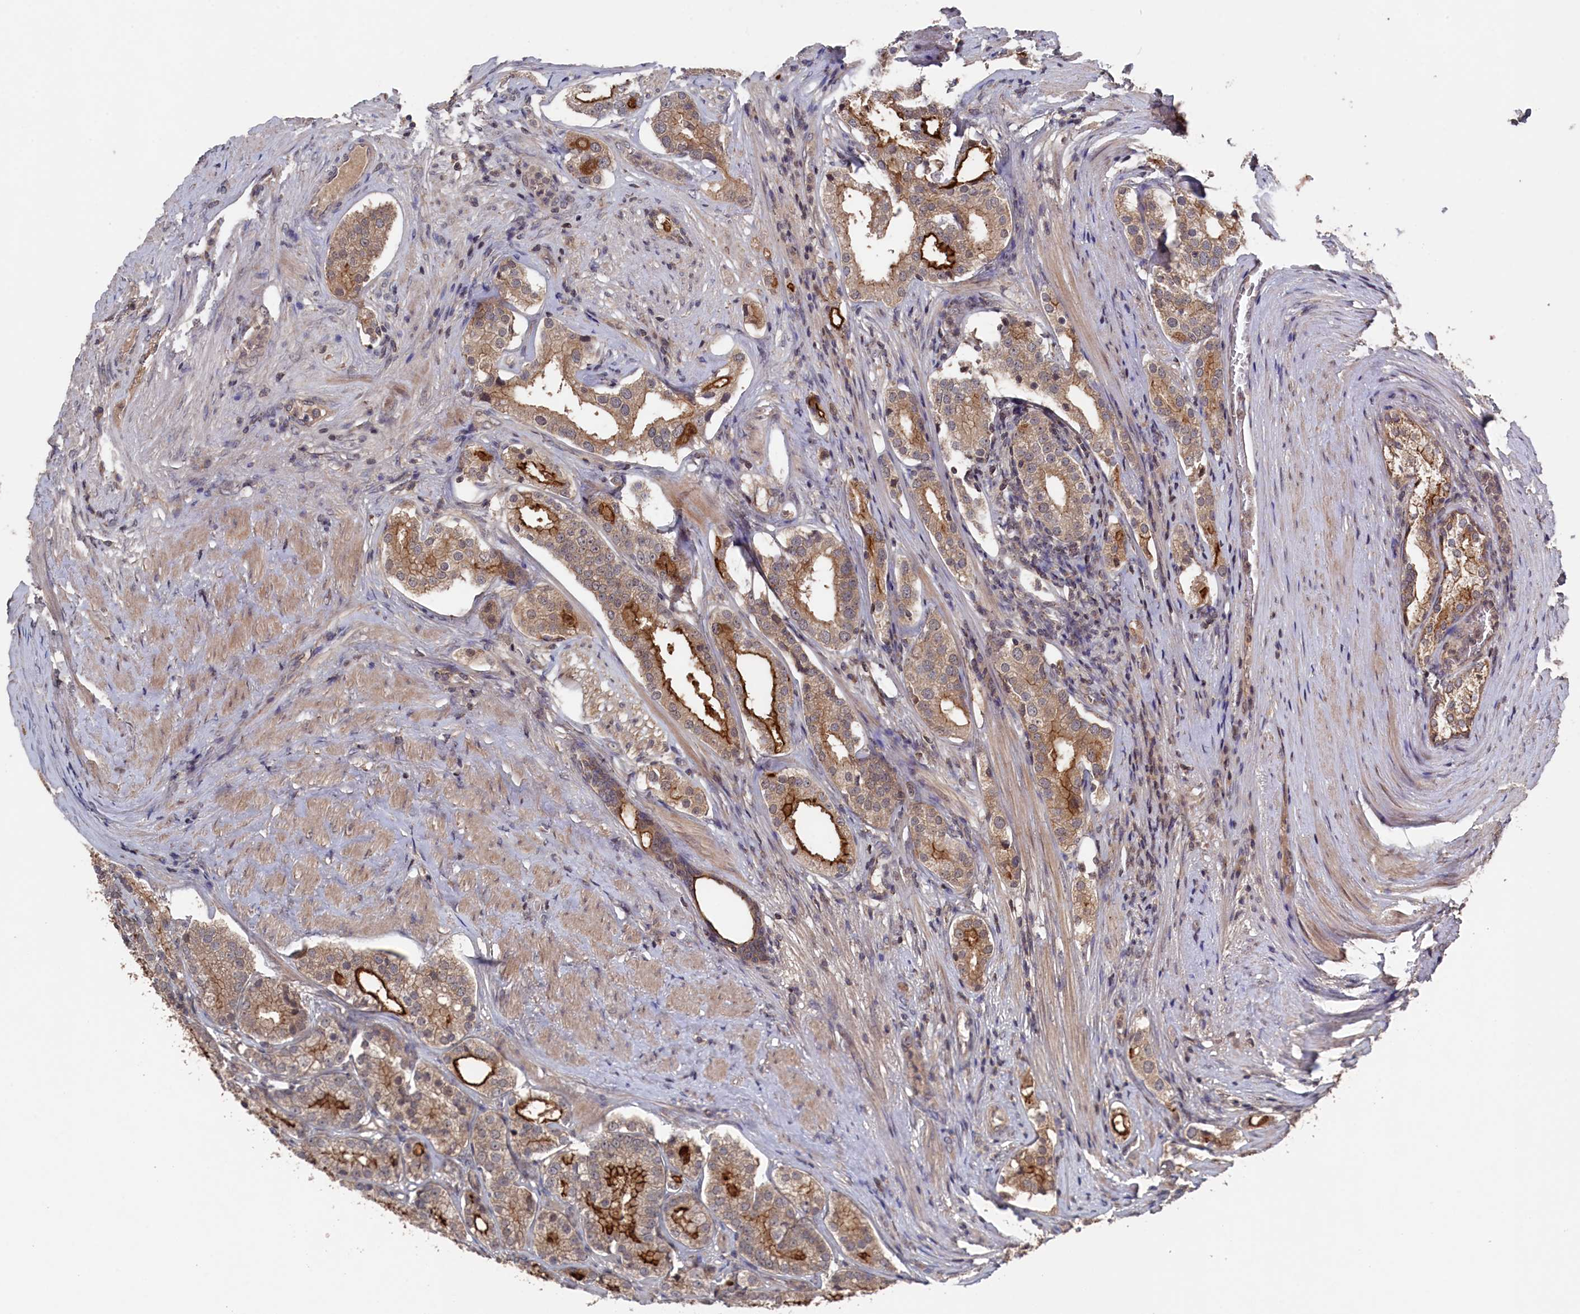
{"staining": {"intensity": "strong", "quantity": "25%-75%", "location": "cytoplasmic/membranous"}, "tissue": "prostate cancer", "cell_type": "Tumor cells", "image_type": "cancer", "snomed": [{"axis": "morphology", "description": "Adenocarcinoma, High grade"}, {"axis": "topography", "description": "Prostate"}], "caption": "A micrograph of prostate adenocarcinoma (high-grade) stained for a protein shows strong cytoplasmic/membranous brown staining in tumor cells.", "gene": "TMC5", "patient": {"sex": "male", "age": 69}}